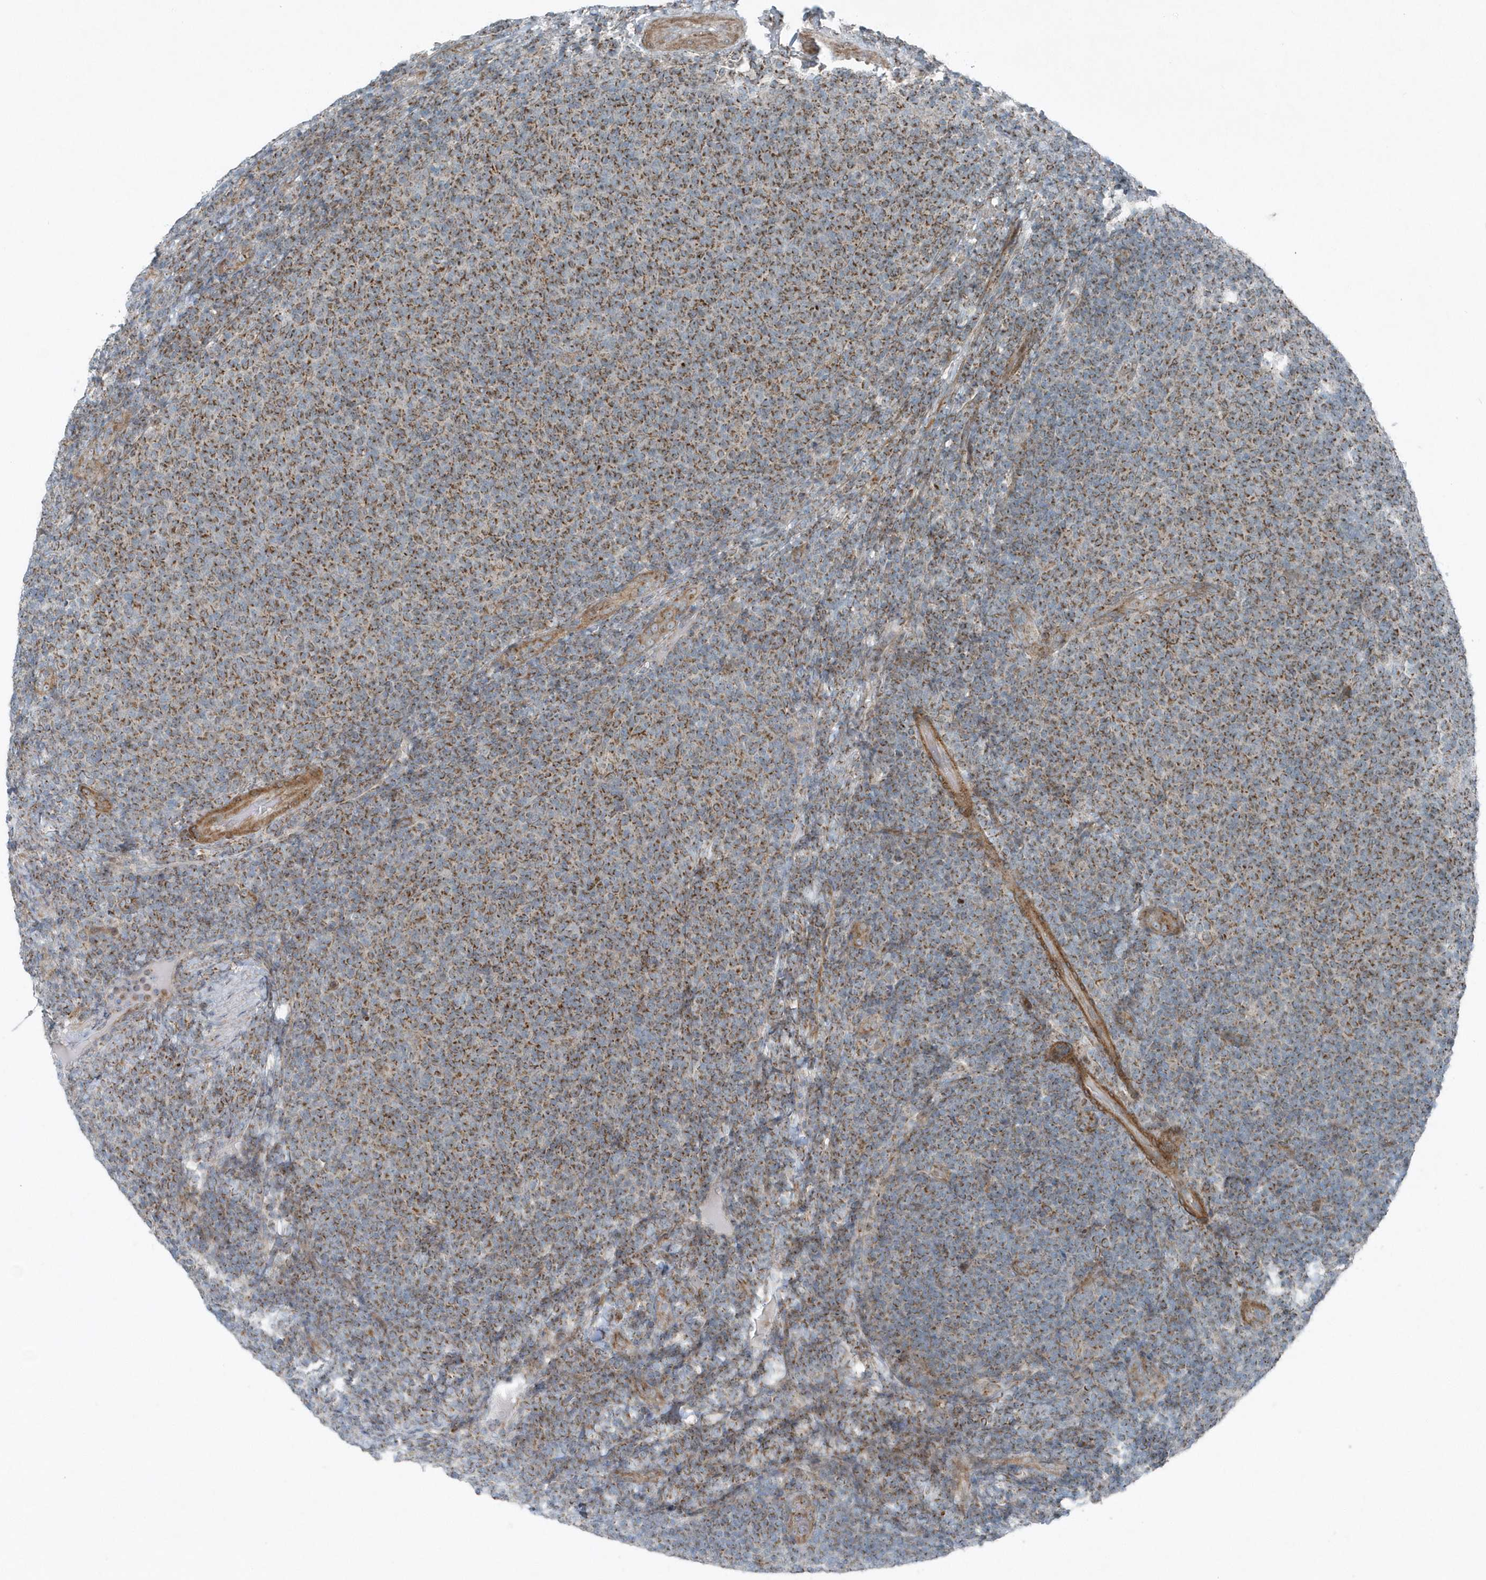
{"staining": {"intensity": "strong", "quantity": "25%-75%", "location": "cytoplasmic/membranous"}, "tissue": "lymphoma", "cell_type": "Tumor cells", "image_type": "cancer", "snomed": [{"axis": "morphology", "description": "Malignant lymphoma, non-Hodgkin's type, Low grade"}, {"axis": "topography", "description": "Lymph node"}], "caption": "DAB (3,3'-diaminobenzidine) immunohistochemical staining of lymphoma exhibits strong cytoplasmic/membranous protein expression in approximately 25%-75% of tumor cells.", "gene": "GCC2", "patient": {"sex": "male", "age": 66}}